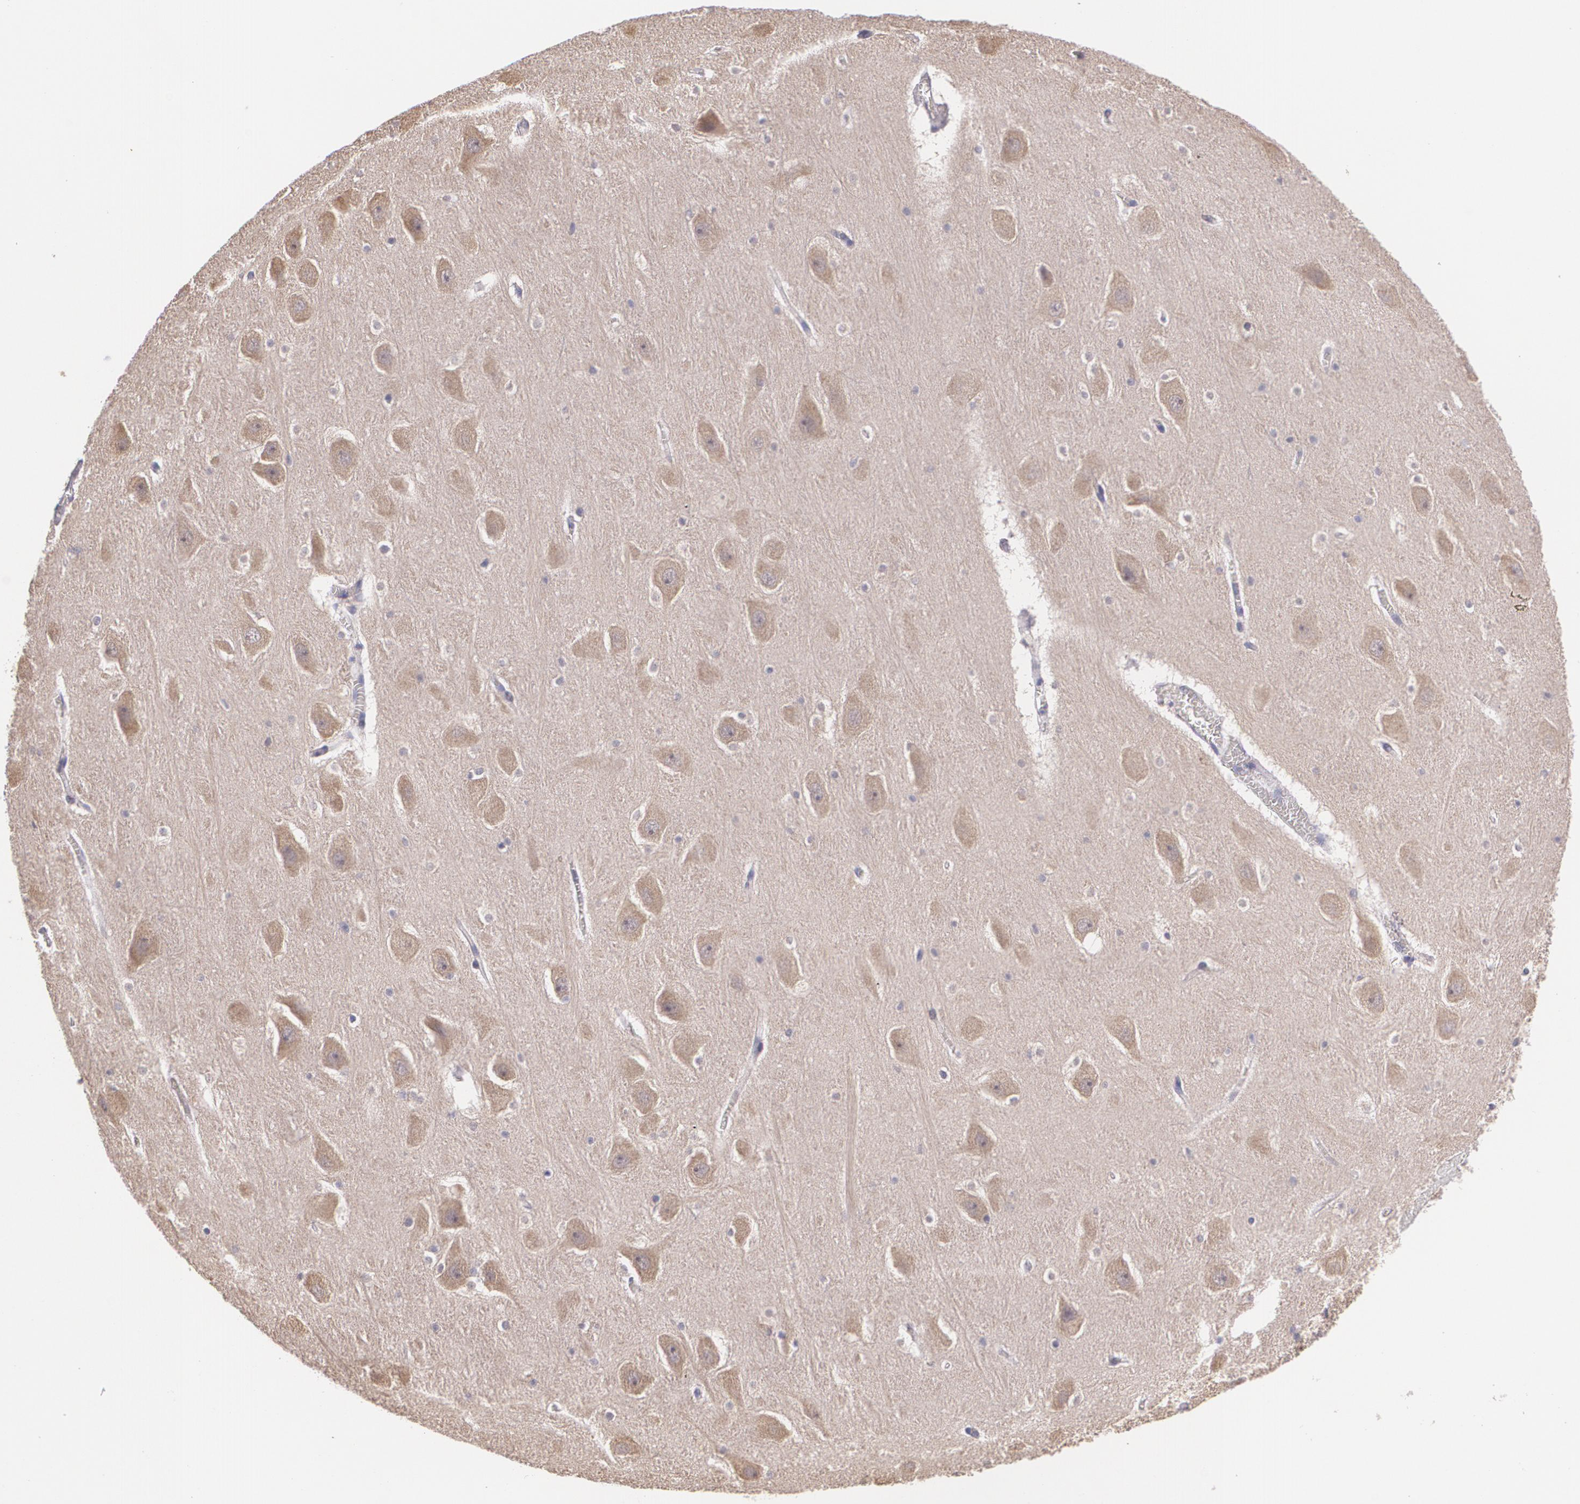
{"staining": {"intensity": "negative", "quantity": "none", "location": "none"}, "tissue": "hippocampus", "cell_type": "Glial cells", "image_type": "normal", "snomed": [{"axis": "morphology", "description": "Normal tissue, NOS"}, {"axis": "topography", "description": "Hippocampus"}], "caption": "High power microscopy photomicrograph of an immunohistochemistry micrograph of normal hippocampus, revealing no significant staining in glial cells.", "gene": "CCL17", "patient": {"sex": "male", "age": 45}}